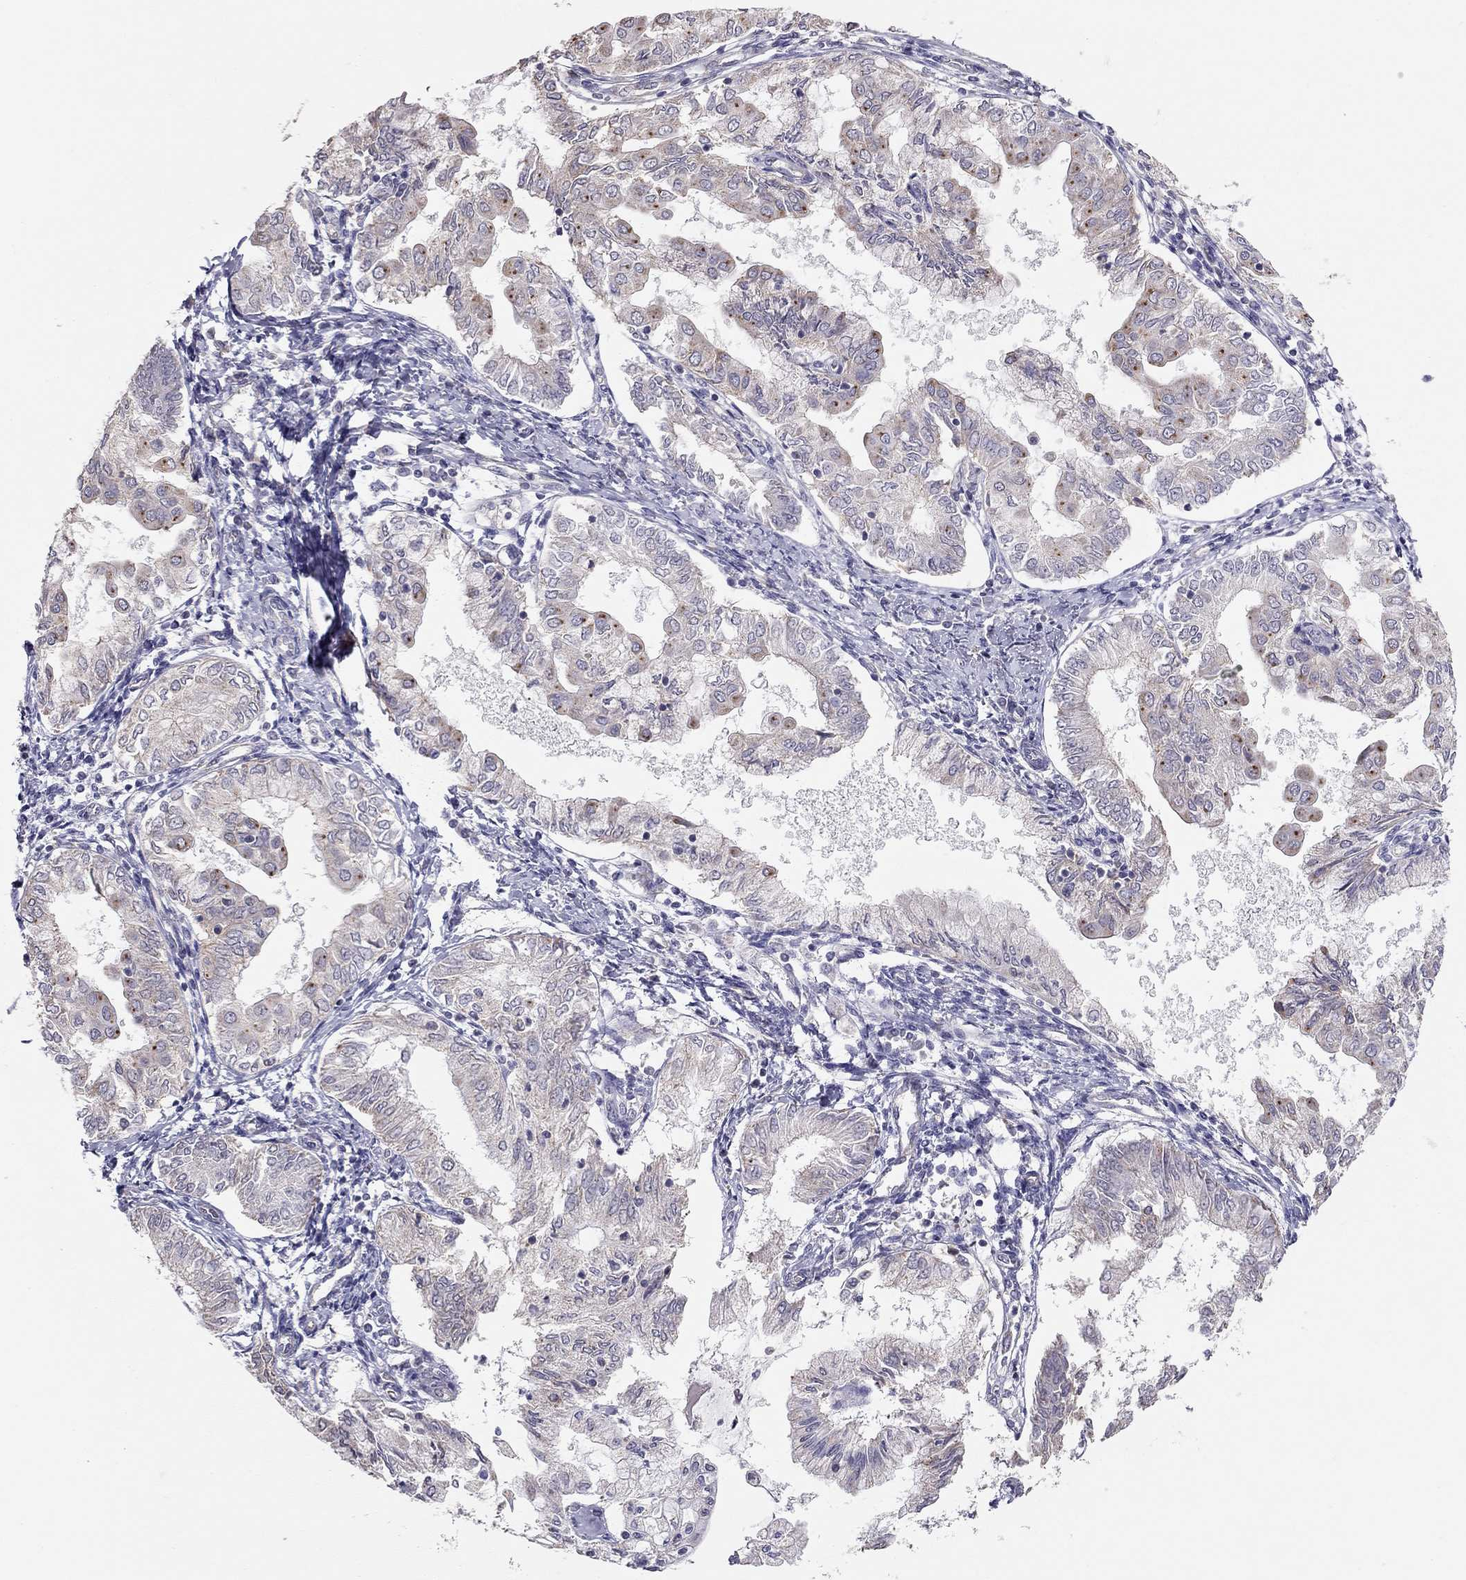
{"staining": {"intensity": "negative", "quantity": "none", "location": "none"}, "tissue": "endometrial cancer", "cell_type": "Tumor cells", "image_type": "cancer", "snomed": [{"axis": "morphology", "description": "Adenocarcinoma, NOS"}, {"axis": "topography", "description": "Endometrium"}], "caption": "High magnification brightfield microscopy of endometrial adenocarcinoma stained with DAB (3,3'-diaminobenzidine) (brown) and counterstained with hematoxylin (blue): tumor cells show no significant expression. (Brightfield microscopy of DAB immunohistochemistry at high magnification).", "gene": "LRIT3", "patient": {"sex": "female", "age": 68}}